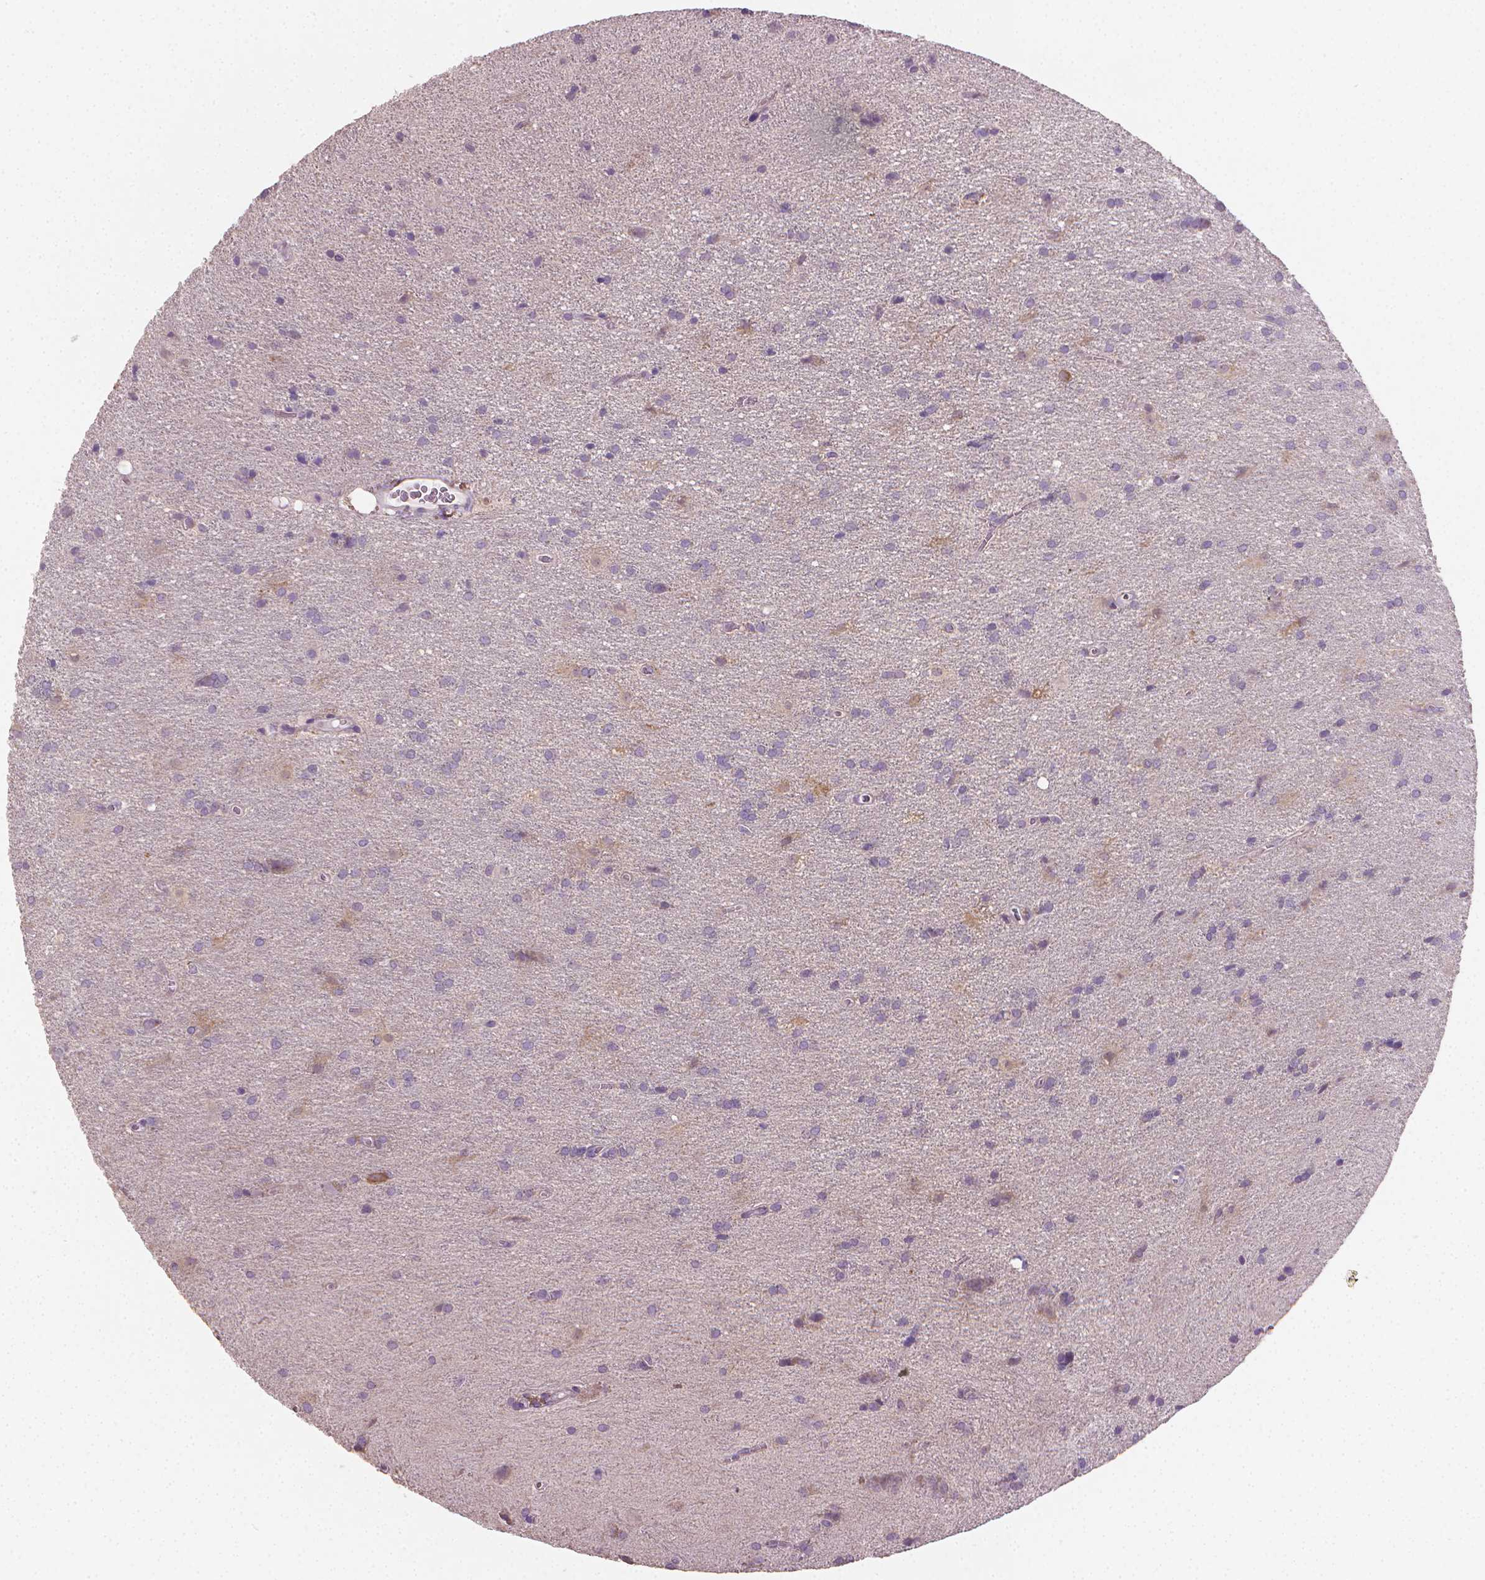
{"staining": {"intensity": "negative", "quantity": "none", "location": "none"}, "tissue": "glioma", "cell_type": "Tumor cells", "image_type": "cancer", "snomed": [{"axis": "morphology", "description": "Glioma, malignant, Low grade"}, {"axis": "topography", "description": "Brain"}], "caption": "The IHC photomicrograph has no significant positivity in tumor cells of malignant glioma (low-grade) tissue.", "gene": "CATIP", "patient": {"sex": "male", "age": 58}}